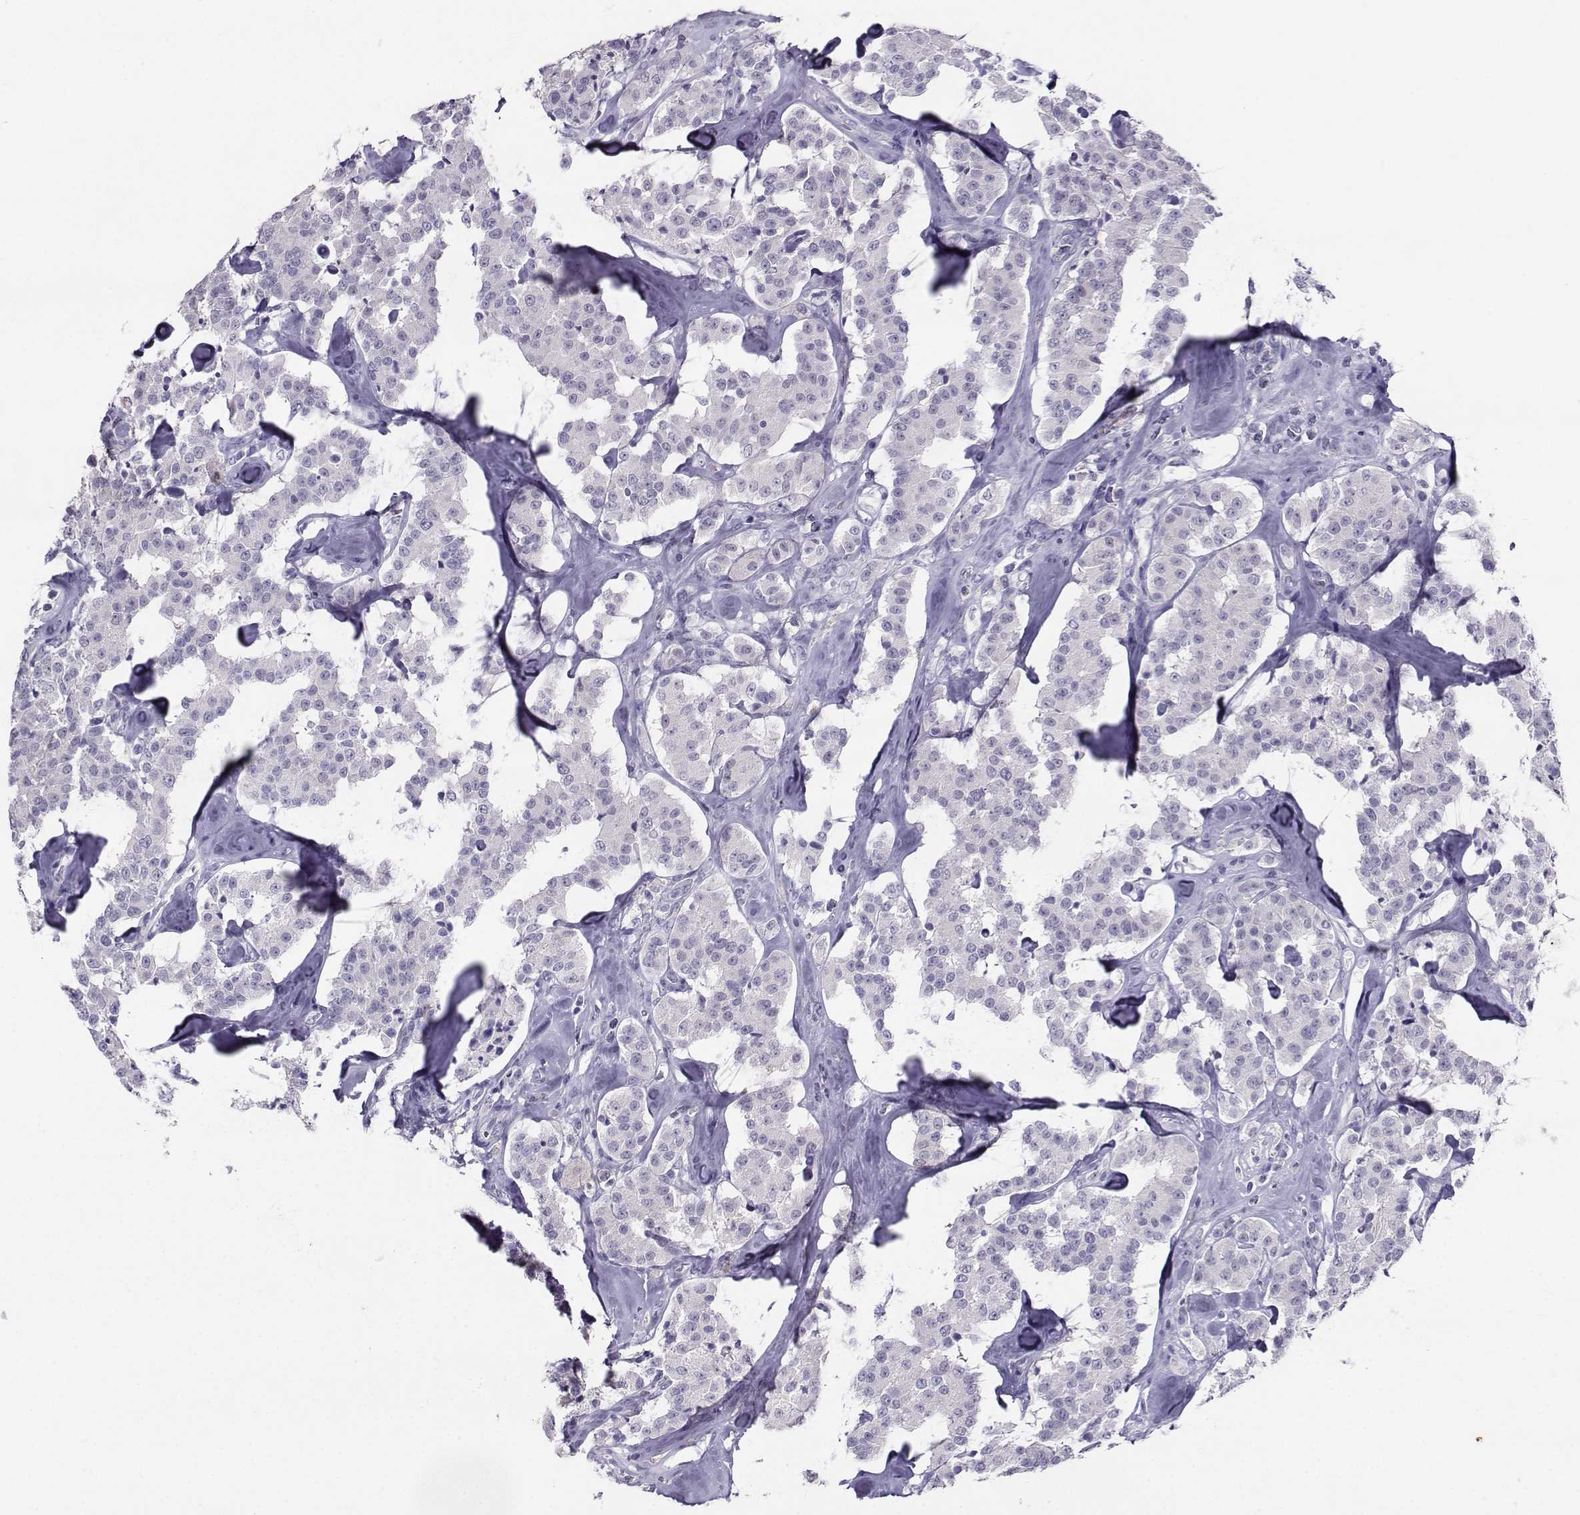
{"staining": {"intensity": "negative", "quantity": "none", "location": "none"}, "tissue": "carcinoid", "cell_type": "Tumor cells", "image_type": "cancer", "snomed": [{"axis": "morphology", "description": "Carcinoid, malignant, NOS"}, {"axis": "topography", "description": "Pancreas"}], "caption": "High magnification brightfield microscopy of carcinoid (malignant) stained with DAB (3,3'-diaminobenzidine) (brown) and counterstained with hematoxylin (blue): tumor cells show no significant staining.", "gene": "PGK1", "patient": {"sex": "male", "age": 41}}